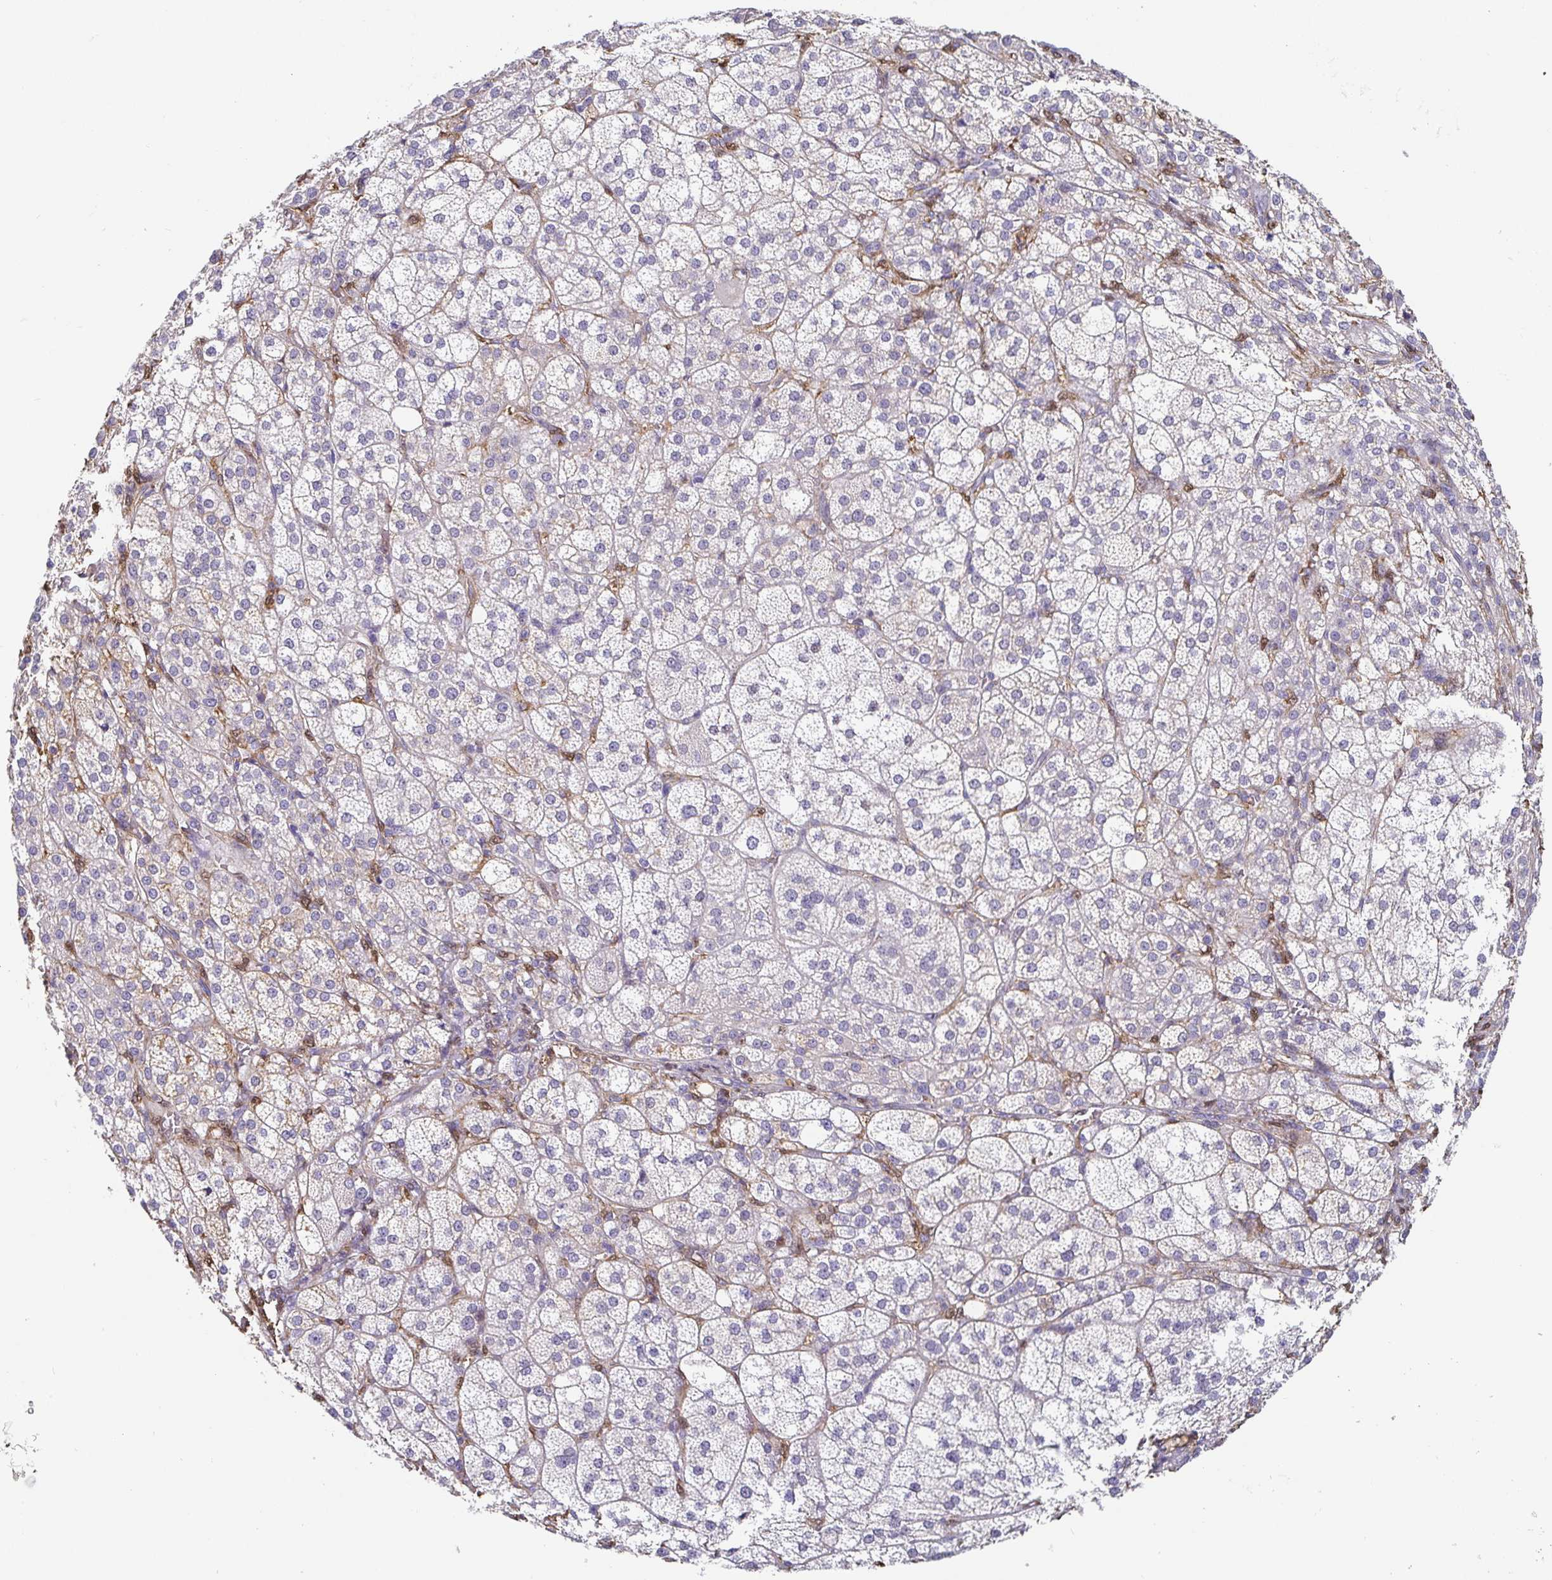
{"staining": {"intensity": "negative", "quantity": "none", "location": "none"}, "tissue": "adrenal gland", "cell_type": "Glandular cells", "image_type": "normal", "snomed": [{"axis": "morphology", "description": "Normal tissue, NOS"}, {"axis": "topography", "description": "Adrenal gland"}], "caption": "Photomicrograph shows no significant protein expression in glandular cells of unremarkable adrenal gland. Brightfield microscopy of immunohistochemistry (IHC) stained with DAB (brown) and hematoxylin (blue), captured at high magnification.", "gene": "PIWIL3", "patient": {"sex": "female", "age": 60}}